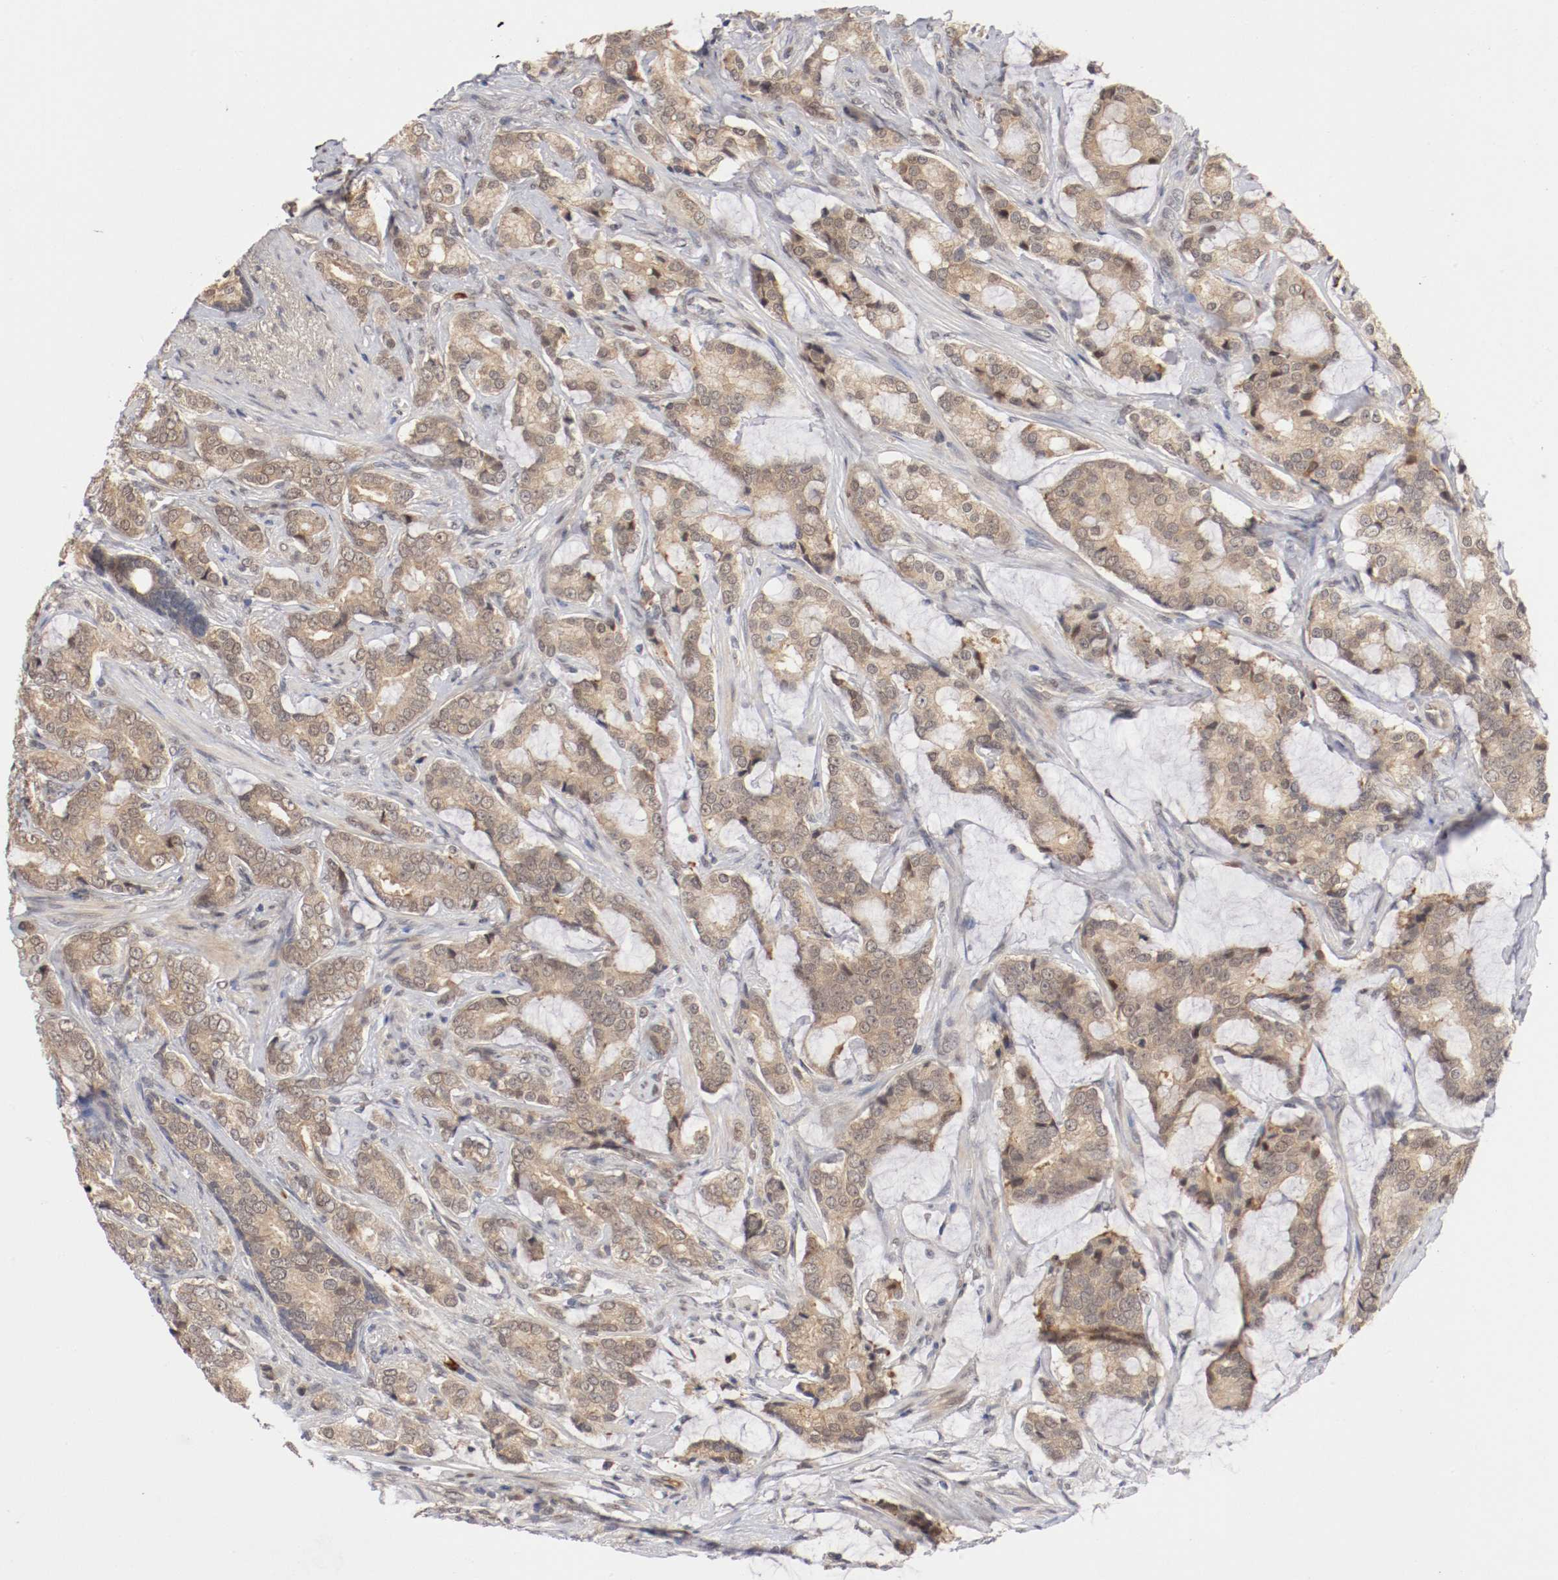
{"staining": {"intensity": "weak", "quantity": ">75%", "location": "cytoplasmic/membranous"}, "tissue": "prostate cancer", "cell_type": "Tumor cells", "image_type": "cancer", "snomed": [{"axis": "morphology", "description": "Adenocarcinoma, Low grade"}, {"axis": "topography", "description": "Prostate"}], "caption": "Prostate cancer tissue reveals weak cytoplasmic/membranous staining in about >75% of tumor cells", "gene": "DNMT3B", "patient": {"sex": "male", "age": 58}}